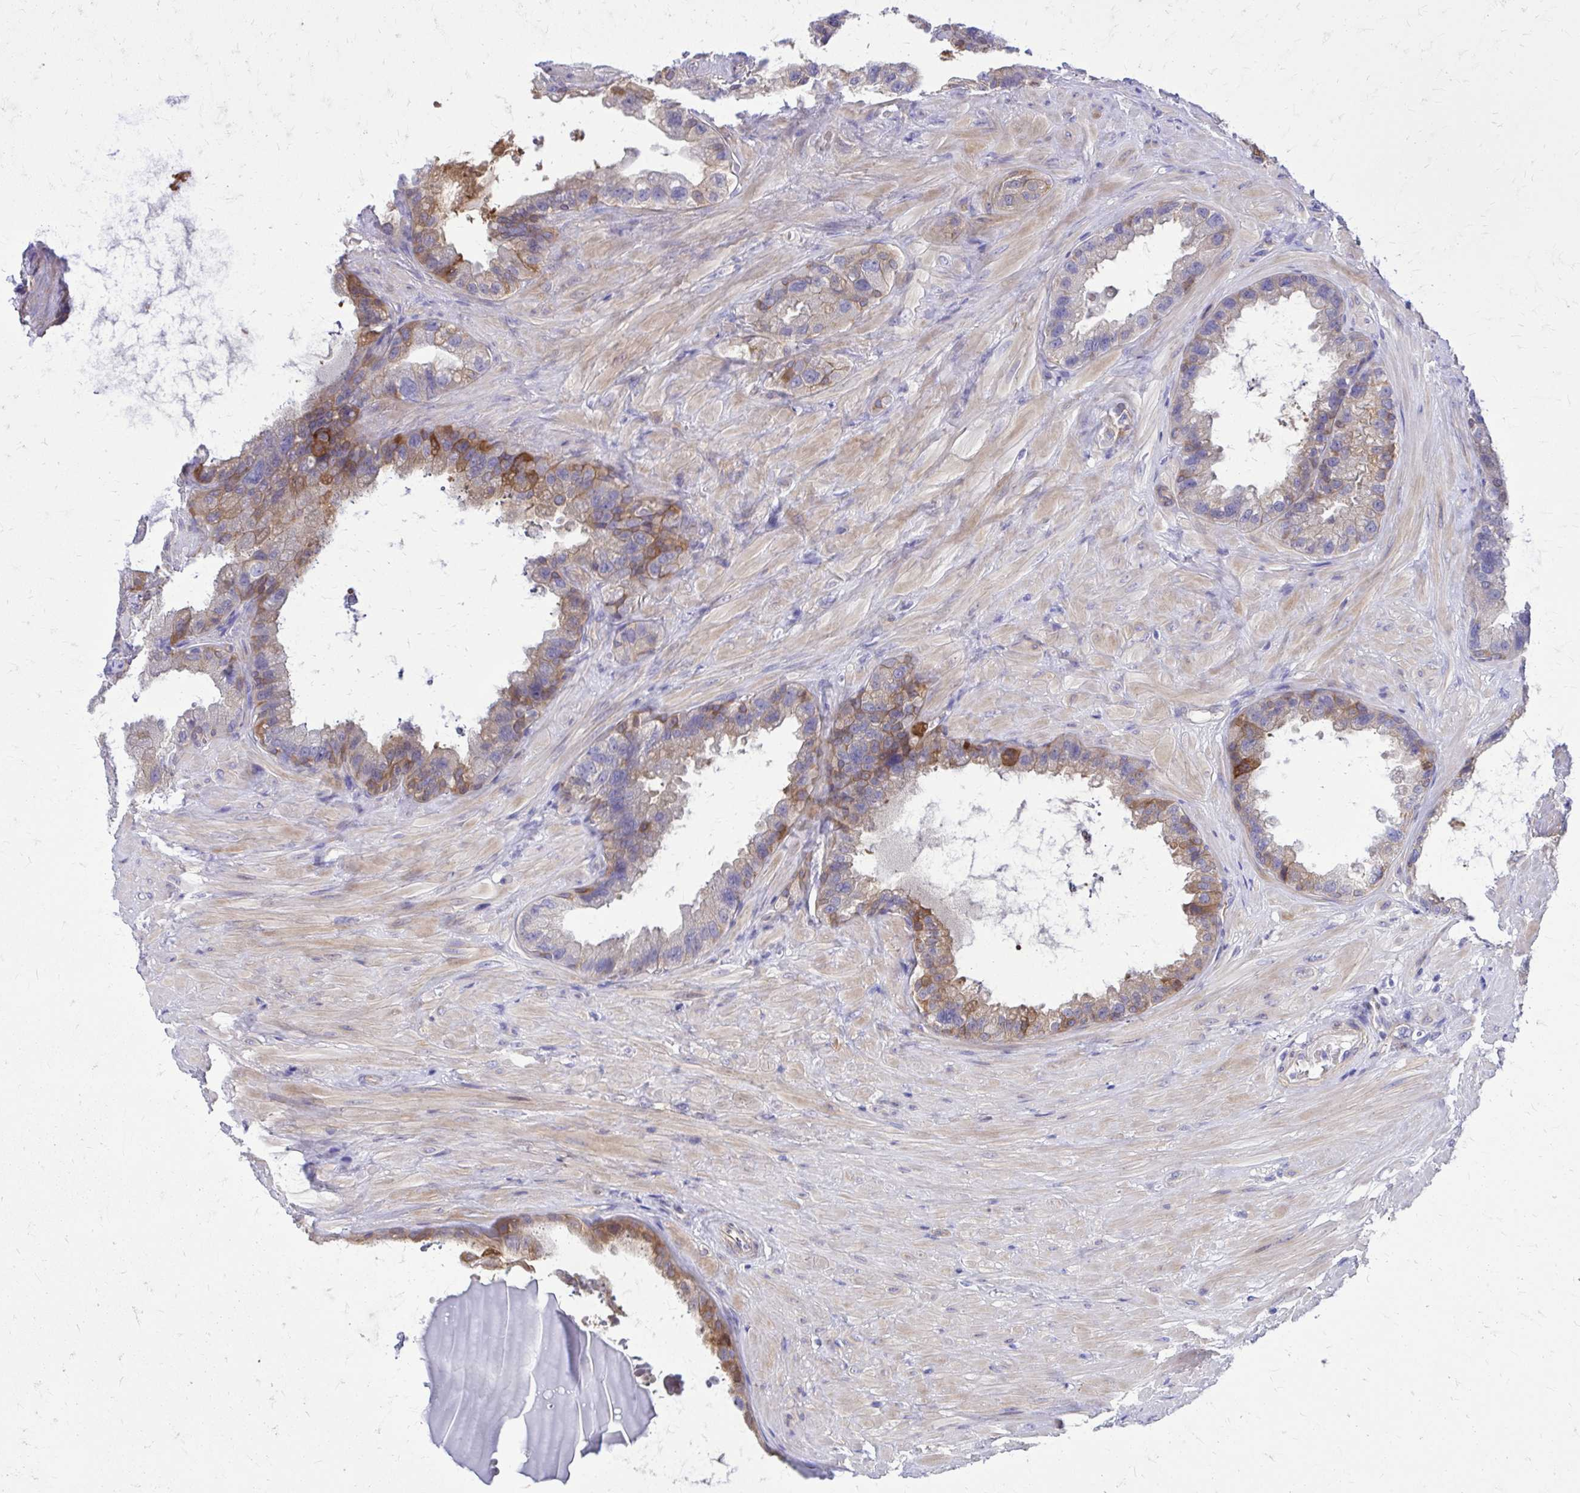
{"staining": {"intensity": "moderate", "quantity": "<25%", "location": "cytoplasmic/membranous"}, "tissue": "seminal vesicle", "cell_type": "Glandular cells", "image_type": "normal", "snomed": [{"axis": "morphology", "description": "Normal tissue, NOS"}, {"axis": "topography", "description": "Seminal veicle"}, {"axis": "topography", "description": "Peripheral nerve tissue"}], "caption": "Immunohistochemical staining of unremarkable seminal vesicle demonstrates <25% levels of moderate cytoplasmic/membranous protein staining in about <25% of glandular cells. (brown staining indicates protein expression, while blue staining denotes nuclei).", "gene": "ADAMTSL1", "patient": {"sex": "male", "age": 76}}